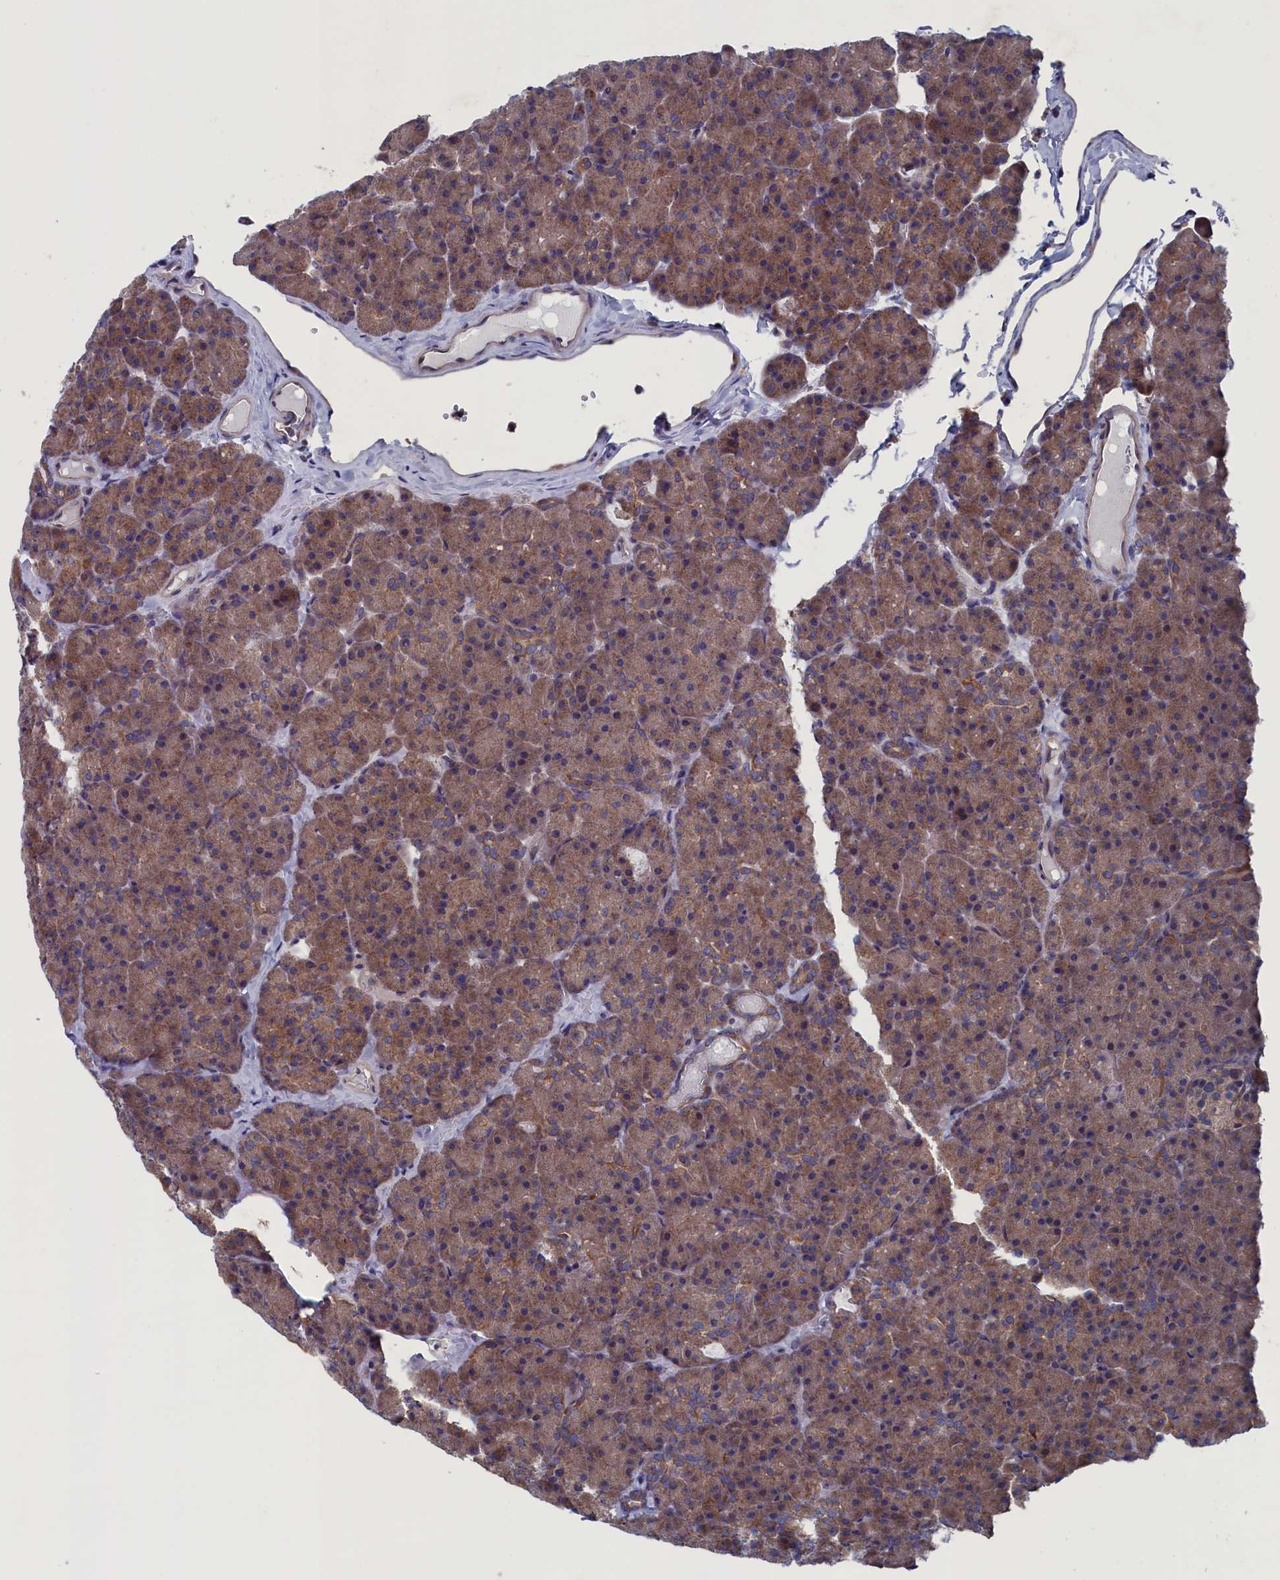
{"staining": {"intensity": "moderate", "quantity": ">75%", "location": "cytoplasmic/membranous"}, "tissue": "pancreas", "cell_type": "Exocrine glandular cells", "image_type": "normal", "snomed": [{"axis": "morphology", "description": "Normal tissue, NOS"}, {"axis": "topography", "description": "Pancreas"}], "caption": "There is medium levels of moderate cytoplasmic/membranous positivity in exocrine glandular cells of benign pancreas, as demonstrated by immunohistochemical staining (brown color).", "gene": "SPATA13", "patient": {"sex": "male", "age": 36}}